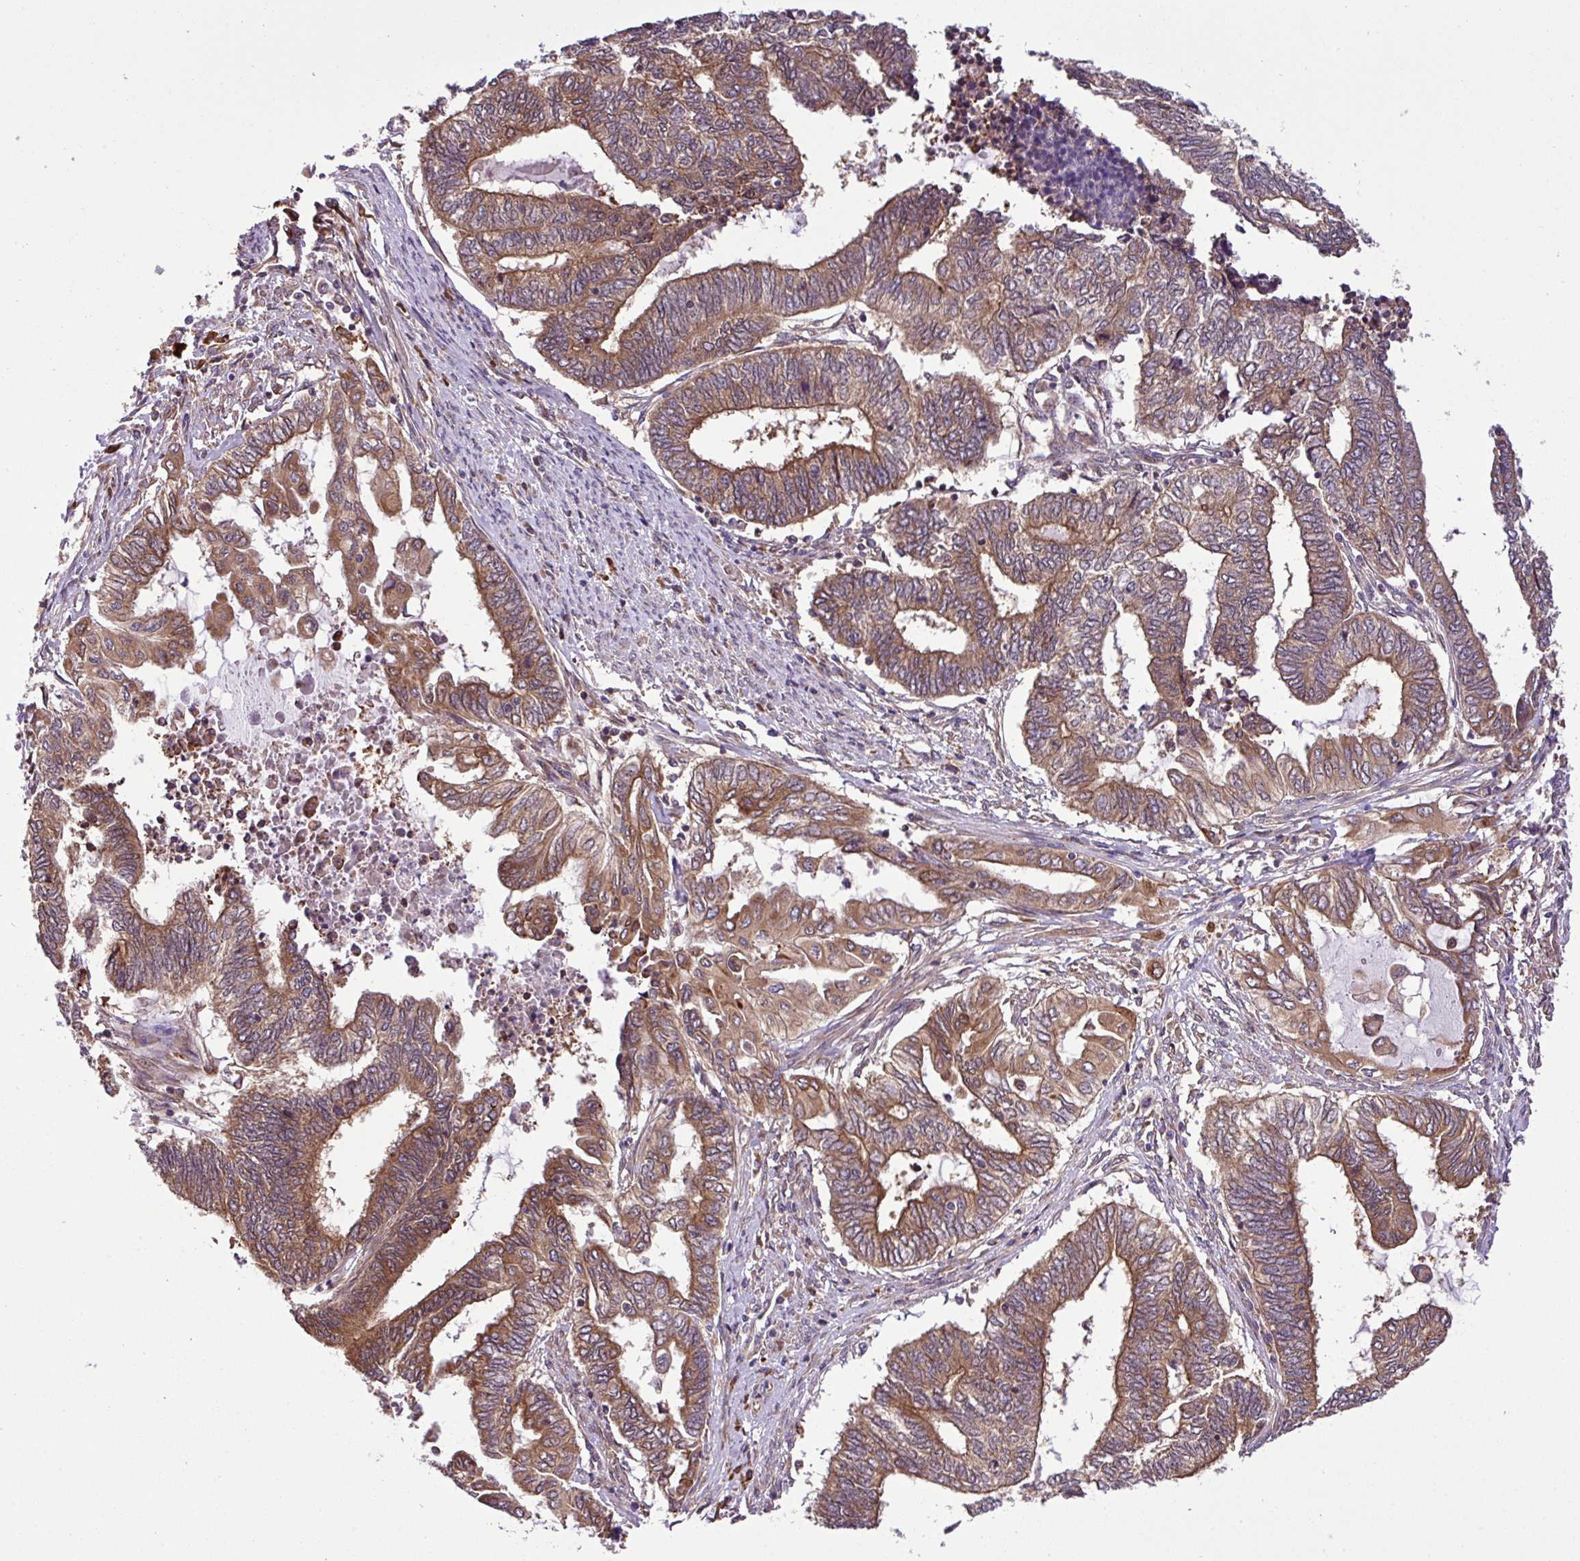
{"staining": {"intensity": "moderate", "quantity": ">75%", "location": "cytoplasmic/membranous"}, "tissue": "endometrial cancer", "cell_type": "Tumor cells", "image_type": "cancer", "snomed": [{"axis": "morphology", "description": "Adenocarcinoma, NOS"}, {"axis": "topography", "description": "Uterus"}, {"axis": "topography", "description": "Endometrium"}], "caption": "Immunohistochemical staining of adenocarcinoma (endometrial) displays moderate cytoplasmic/membranous protein expression in approximately >75% of tumor cells.", "gene": "DLGAP4", "patient": {"sex": "female", "age": 70}}